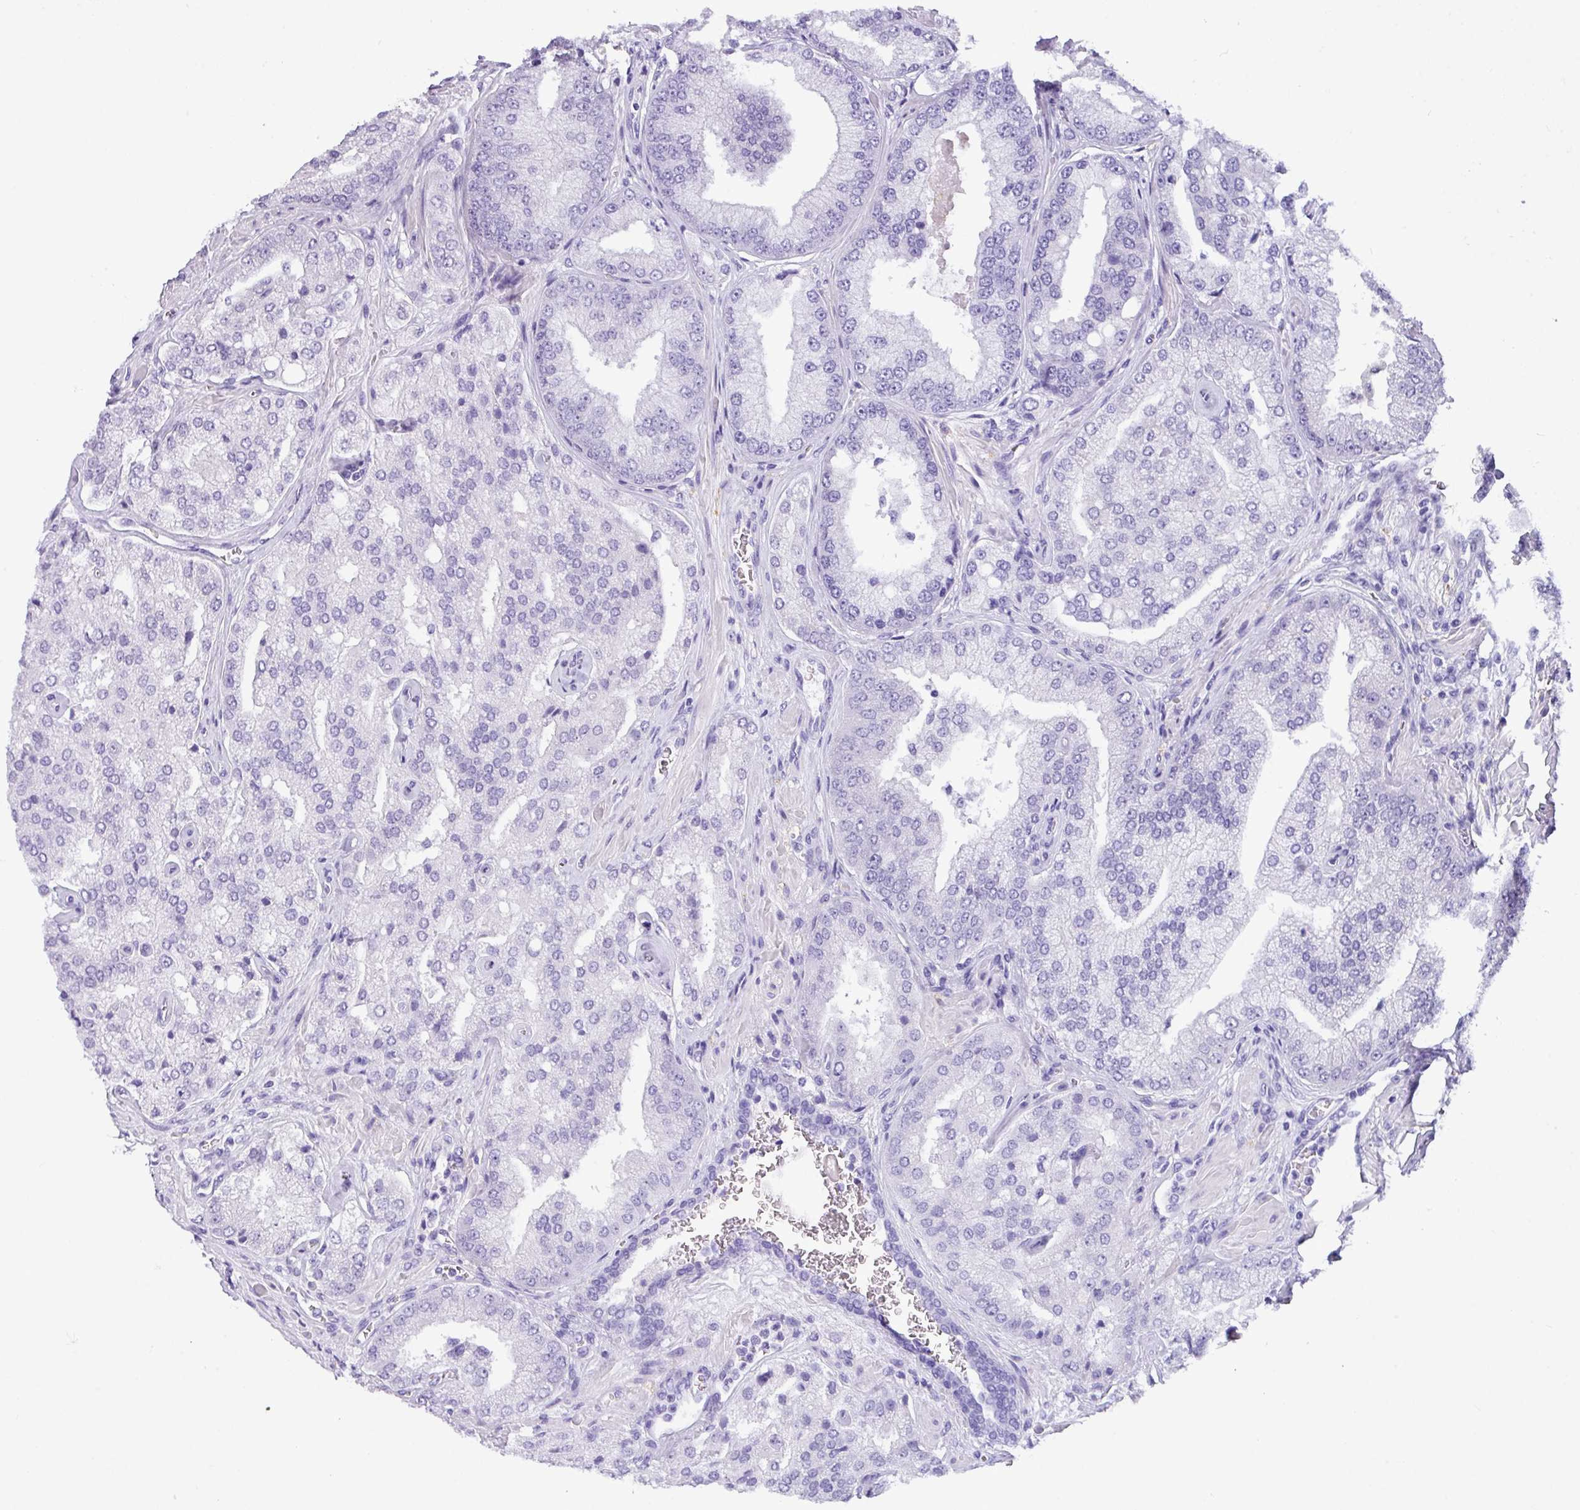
{"staining": {"intensity": "negative", "quantity": "none", "location": "none"}, "tissue": "prostate cancer", "cell_type": "Tumor cells", "image_type": "cancer", "snomed": [{"axis": "morphology", "description": "Adenocarcinoma, High grade"}, {"axis": "topography", "description": "Prostate"}], "caption": "Prostate cancer (high-grade adenocarcinoma) stained for a protein using immunohistochemistry (IHC) shows no expression tumor cells.", "gene": "ZNF524", "patient": {"sex": "male", "age": 68}}